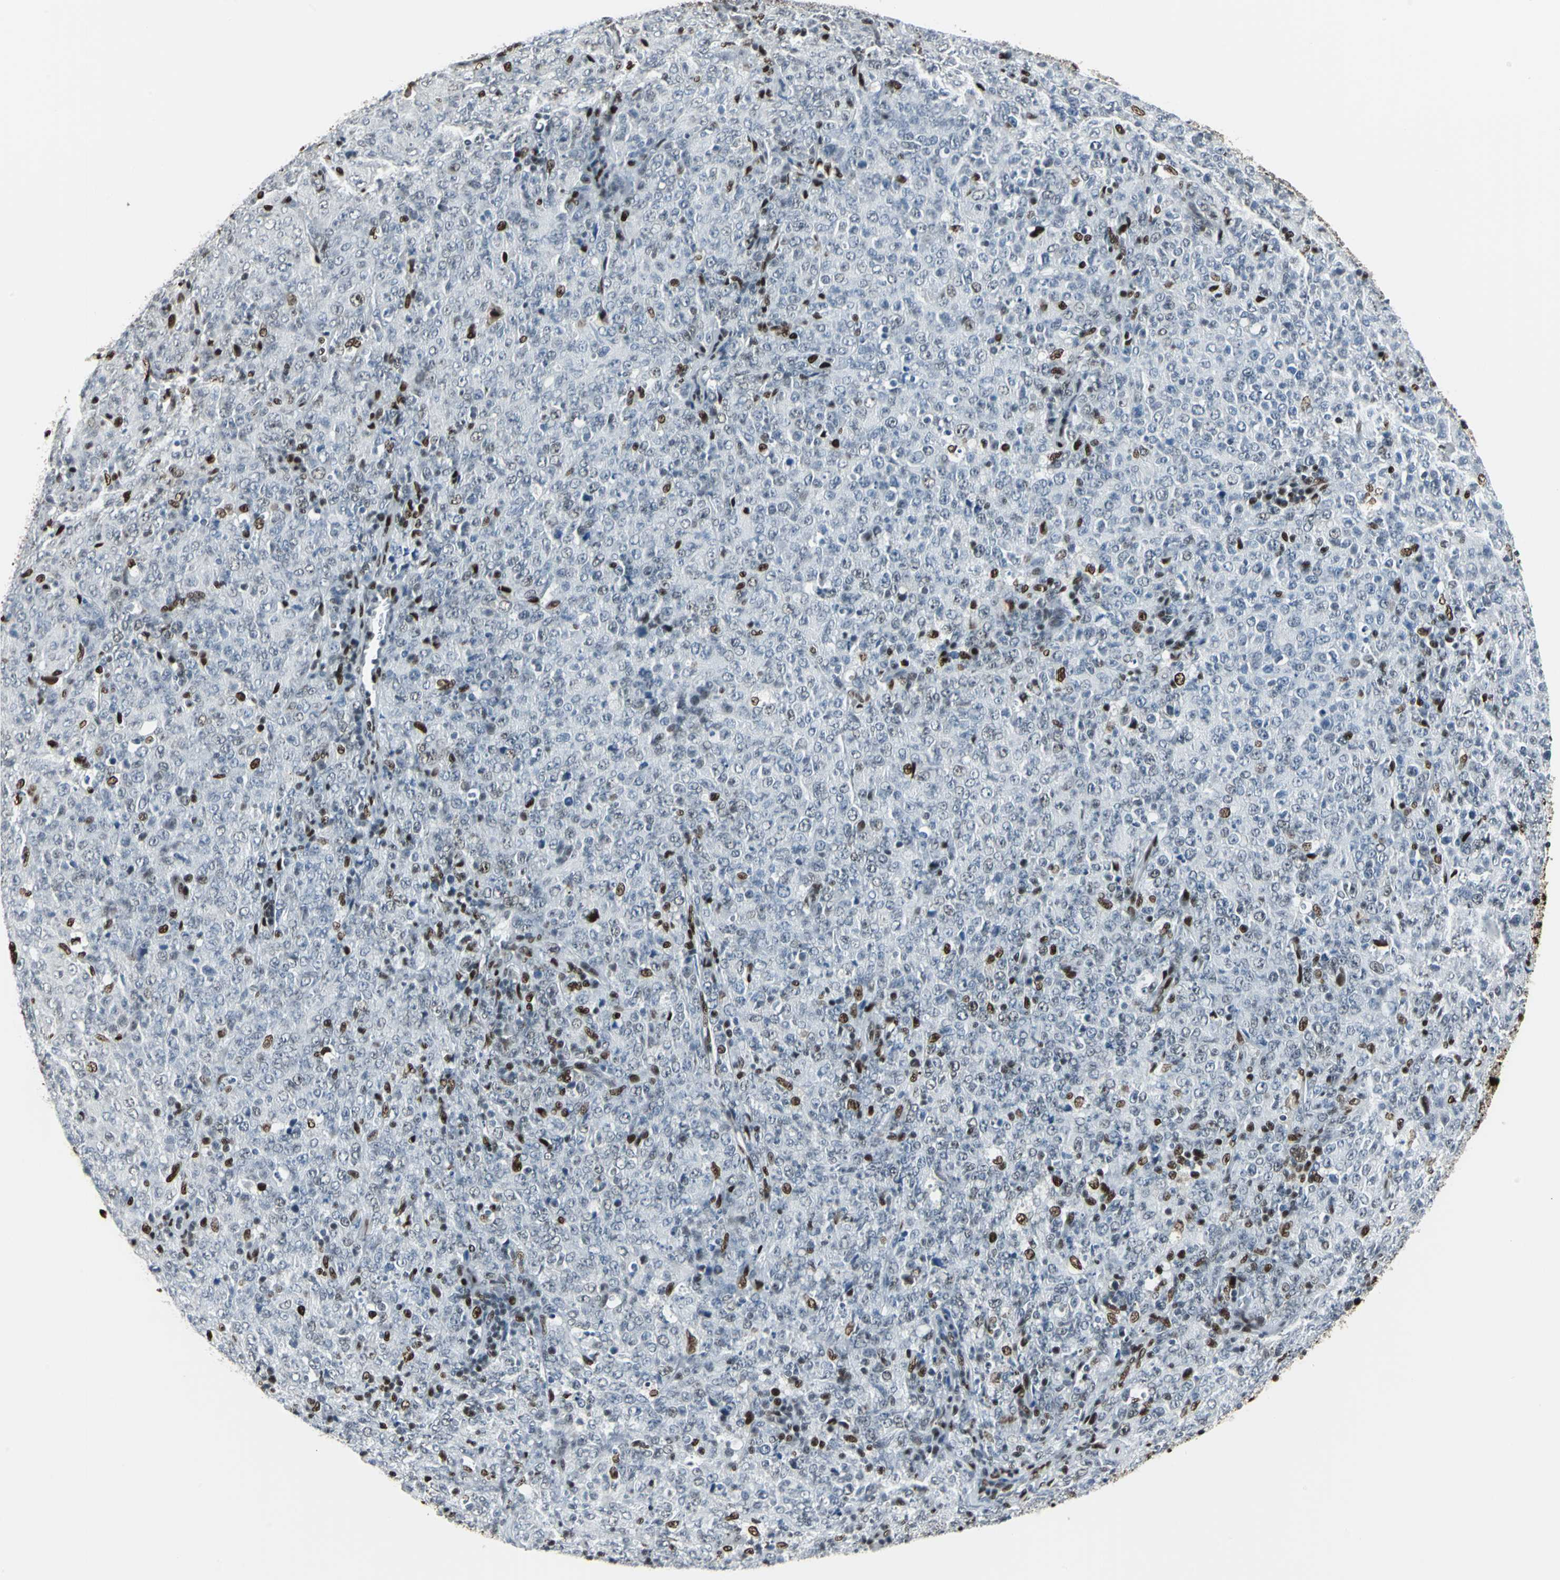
{"staining": {"intensity": "strong", "quantity": "<25%", "location": "nuclear"}, "tissue": "lymphoma", "cell_type": "Tumor cells", "image_type": "cancer", "snomed": [{"axis": "morphology", "description": "Malignant lymphoma, non-Hodgkin's type, High grade"}, {"axis": "topography", "description": "Tonsil"}], "caption": "Protein staining demonstrates strong nuclear positivity in about <25% of tumor cells in lymphoma.", "gene": "HDAC2", "patient": {"sex": "female", "age": 36}}